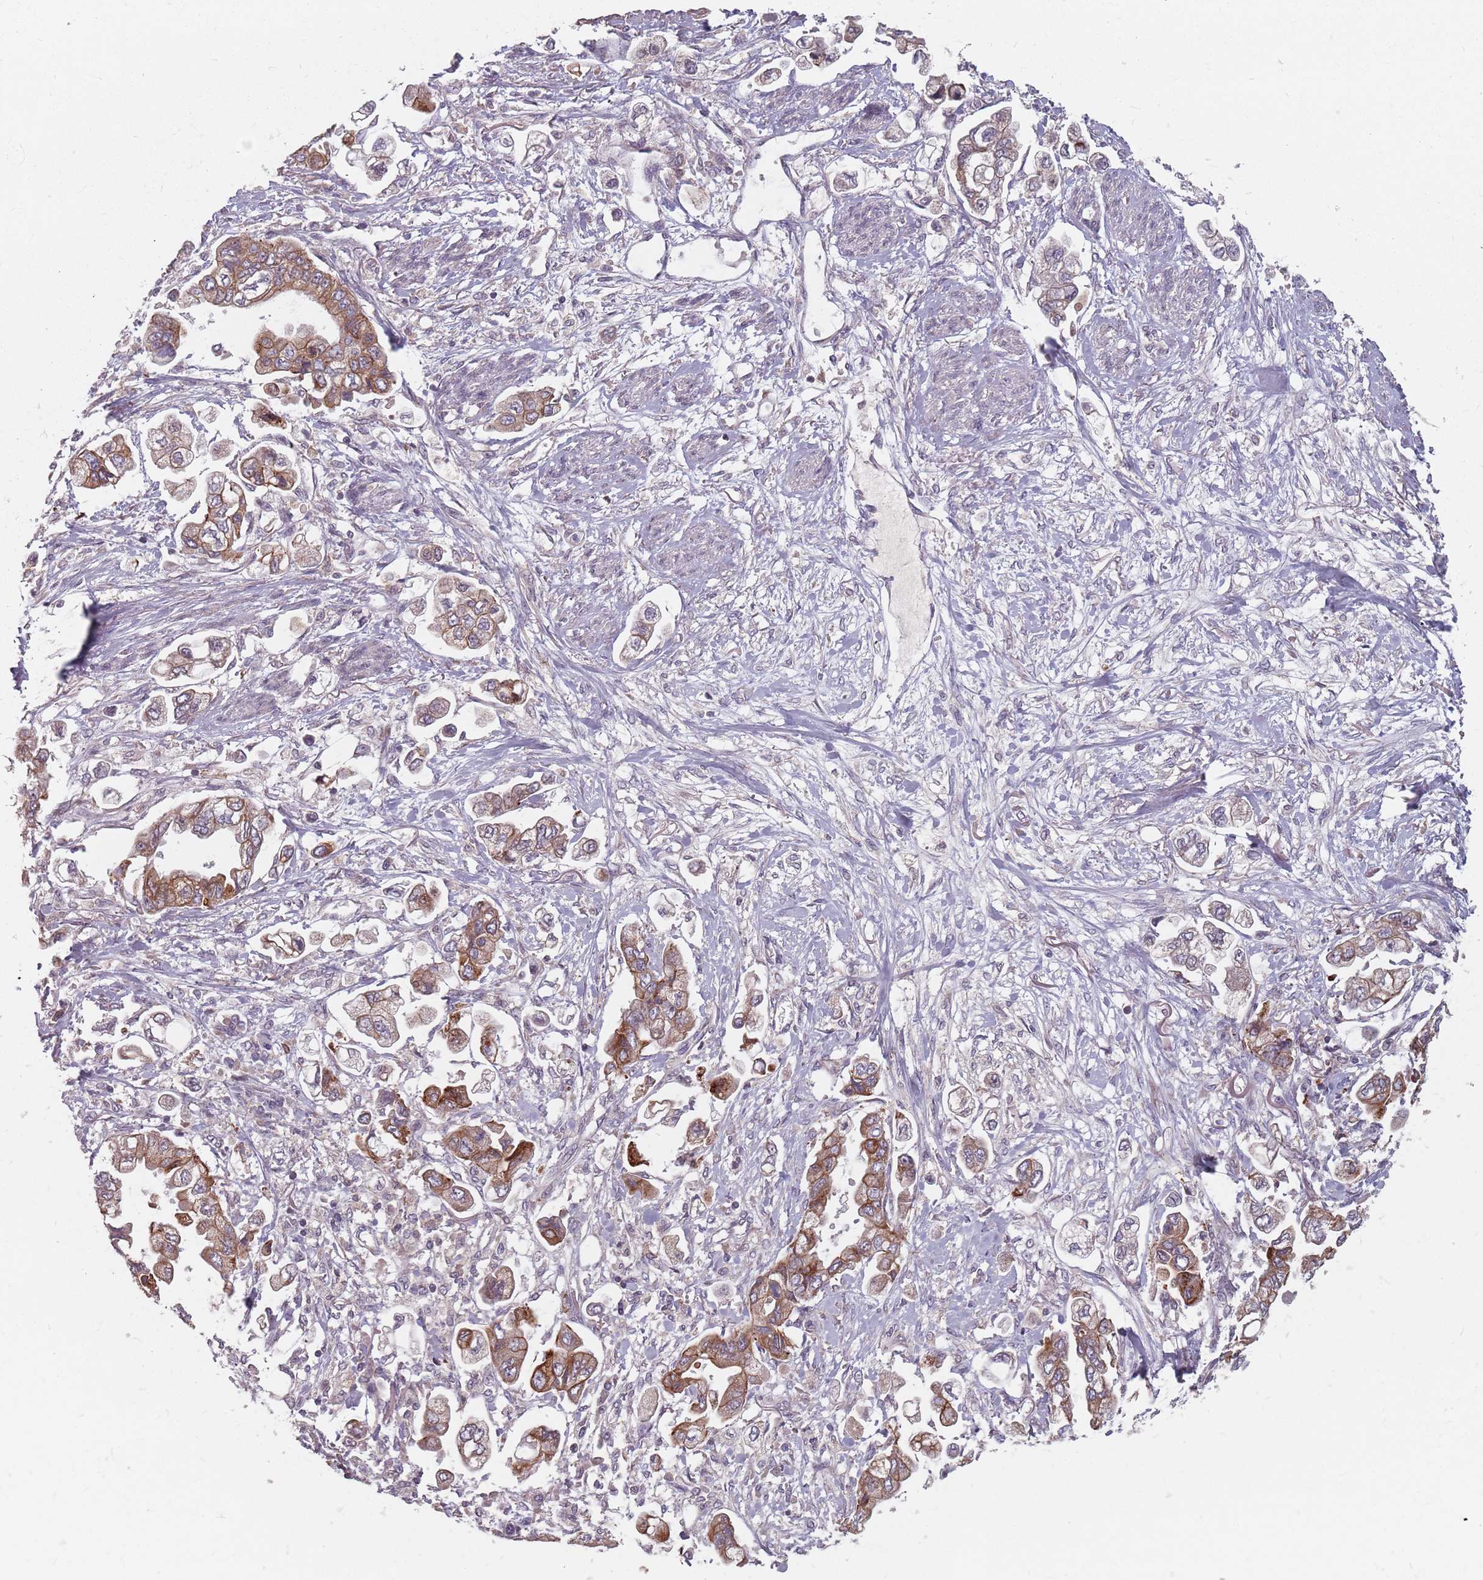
{"staining": {"intensity": "moderate", "quantity": ">75%", "location": "cytoplasmic/membranous"}, "tissue": "stomach cancer", "cell_type": "Tumor cells", "image_type": "cancer", "snomed": [{"axis": "morphology", "description": "Adenocarcinoma, NOS"}, {"axis": "topography", "description": "Stomach"}], "caption": "Human adenocarcinoma (stomach) stained for a protein (brown) reveals moderate cytoplasmic/membranous positive staining in about >75% of tumor cells.", "gene": "ADAL", "patient": {"sex": "male", "age": 62}}